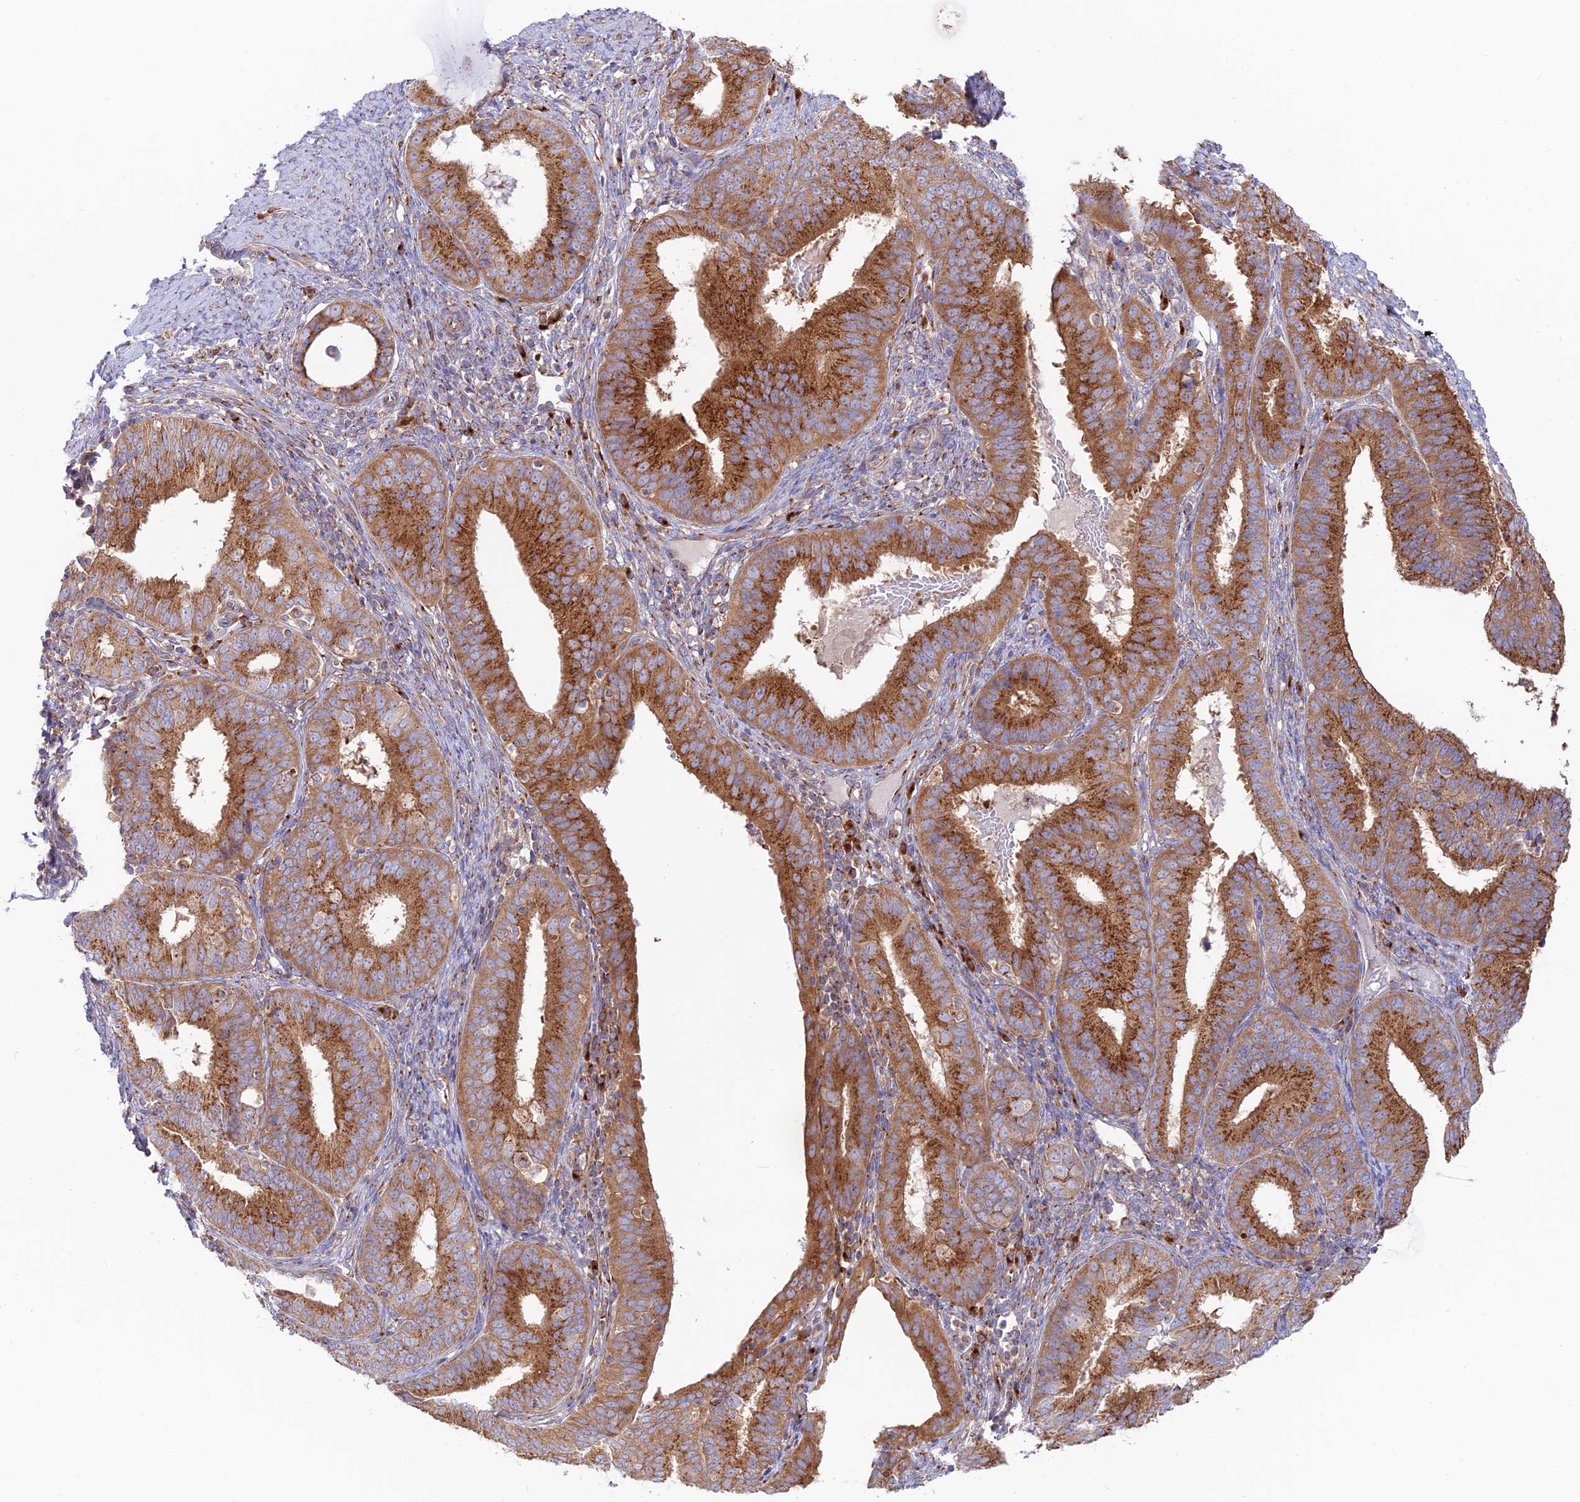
{"staining": {"intensity": "strong", "quantity": ">75%", "location": "cytoplasmic/membranous"}, "tissue": "endometrial cancer", "cell_type": "Tumor cells", "image_type": "cancer", "snomed": [{"axis": "morphology", "description": "Adenocarcinoma, NOS"}, {"axis": "topography", "description": "Endometrium"}], "caption": "This image demonstrates endometrial cancer (adenocarcinoma) stained with IHC to label a protein in brown. The cytoplasmic/membranous of tumor cells show strong positivity for the protein. Nuclei are counter-stained blue.", "gene": "GOLGA3", "patient": {"sex": "female", "age": 51}}